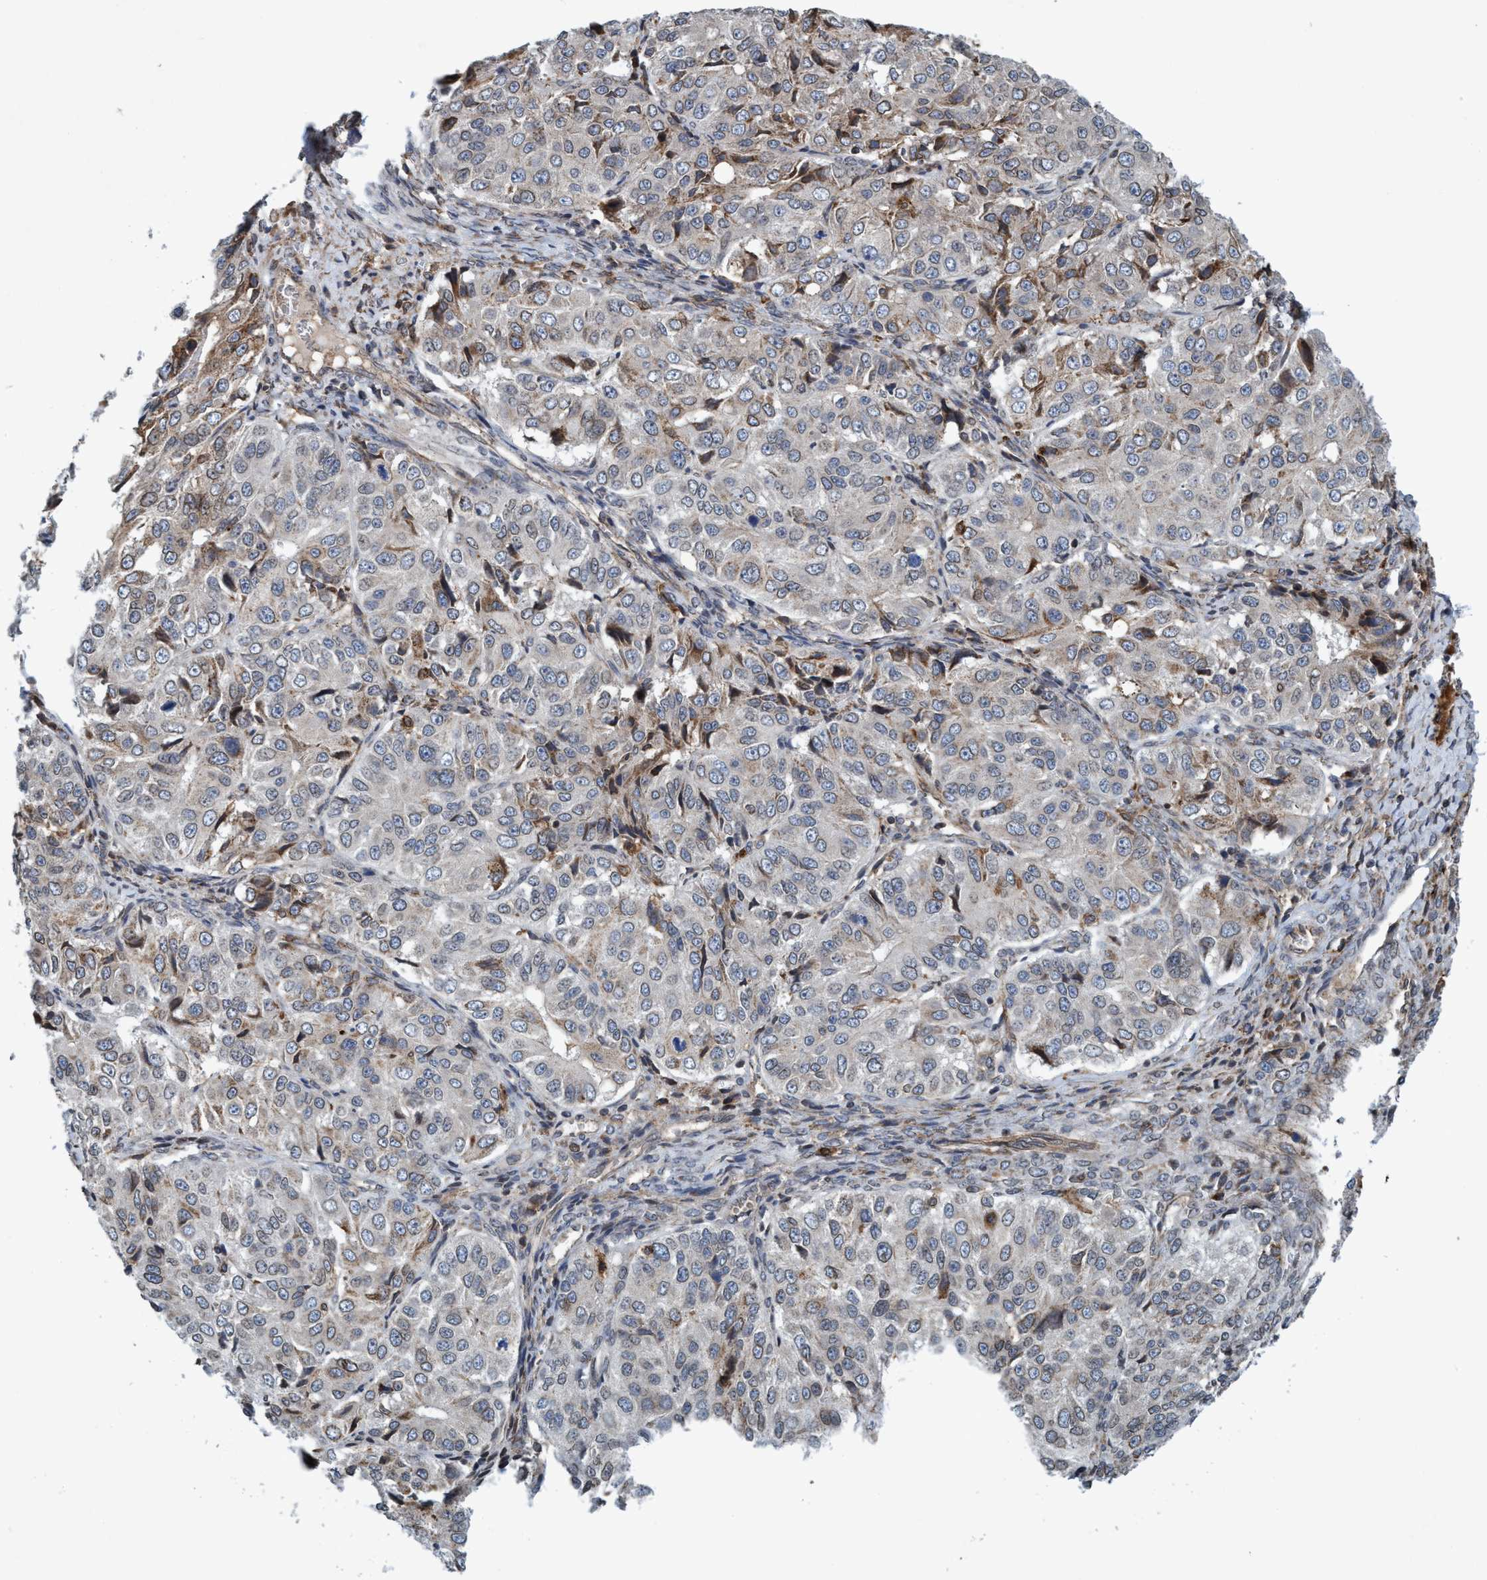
{"staining": {"intensity": "weak", "quantity": "<25%", "location": "cytoplasmic/membranous"}, "tissue": "ovarian cancer", "cell_type": "Tumor cells", "image_type": "cancer", "snomed": [{"axis": "morphology", "description": "Carcinoma, endometroid"}, {"axis": "topography", "description": "Ovary"}], "caption": "Histopathology image shows no protein staining in tumor cells of ovarian endometroid carcinoma tissue.", "gene": "SLC16A3", "patient": {"sex": "female", "age": 51}}